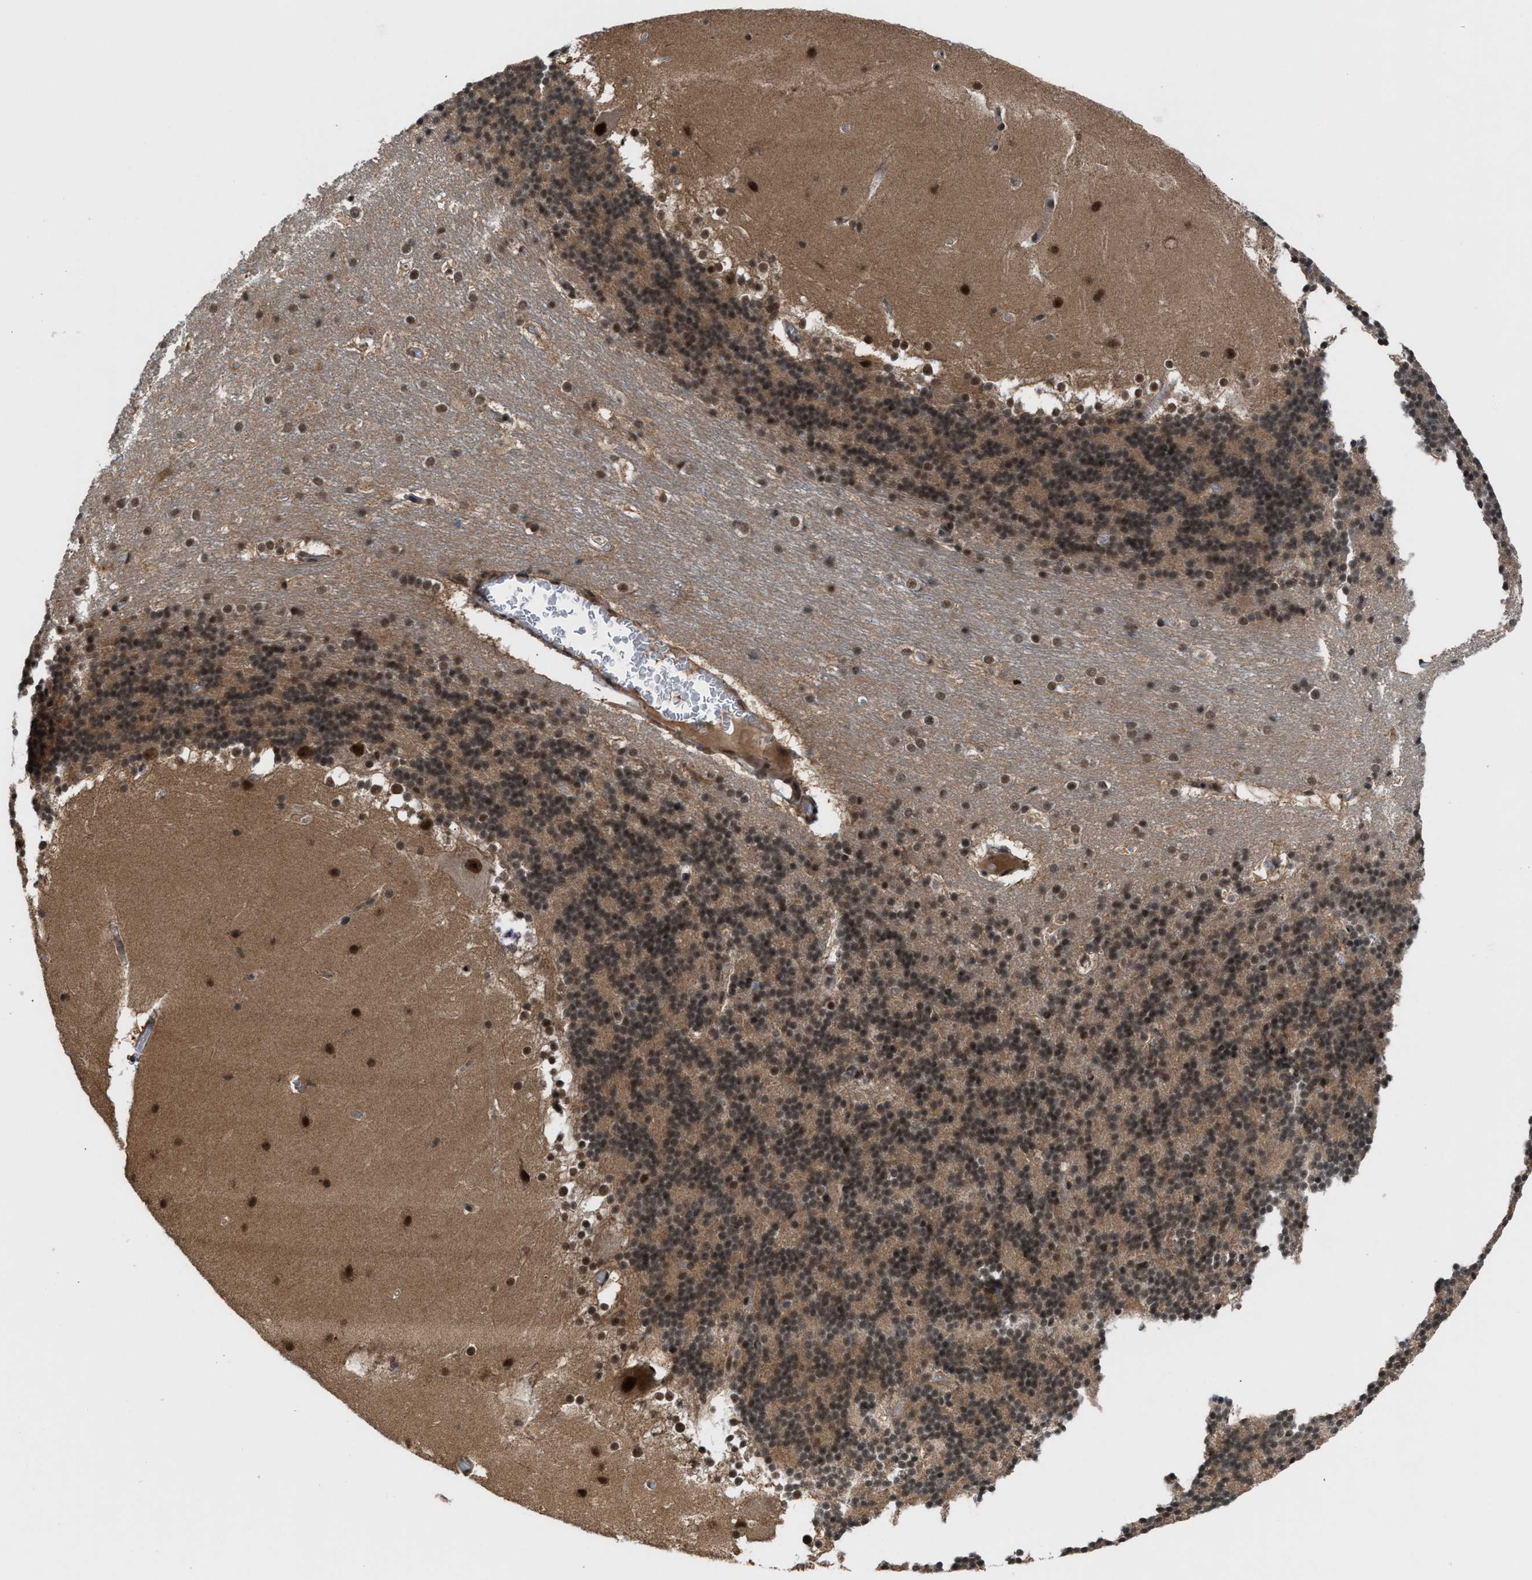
{"staining": {"intensity": "strong", "quantity": ">75%", "location": "cytoplasmic/membranous,nuclear"}, "tissue": "cerebellum", "cell_type": "Cells in granular layer", "image_type": "normal", "snomed": [{"axis": "morphology", "description": "Normal tissue, NOS"}, {"axis": "topography", "description": "Cerebellum"}], "caption": "Immunohistochemical staining of benign human cerebellum displays high levels of strong cytoplasmic/membranous,nuclear staining in about >75% of cells in granular layer. (DAB (3,3'-diaminobenzidine) = brown stain, brightfield microscopy at high magnification).", "gene": "PRPF4", "patient": {"sex": "female", "age": 19}}